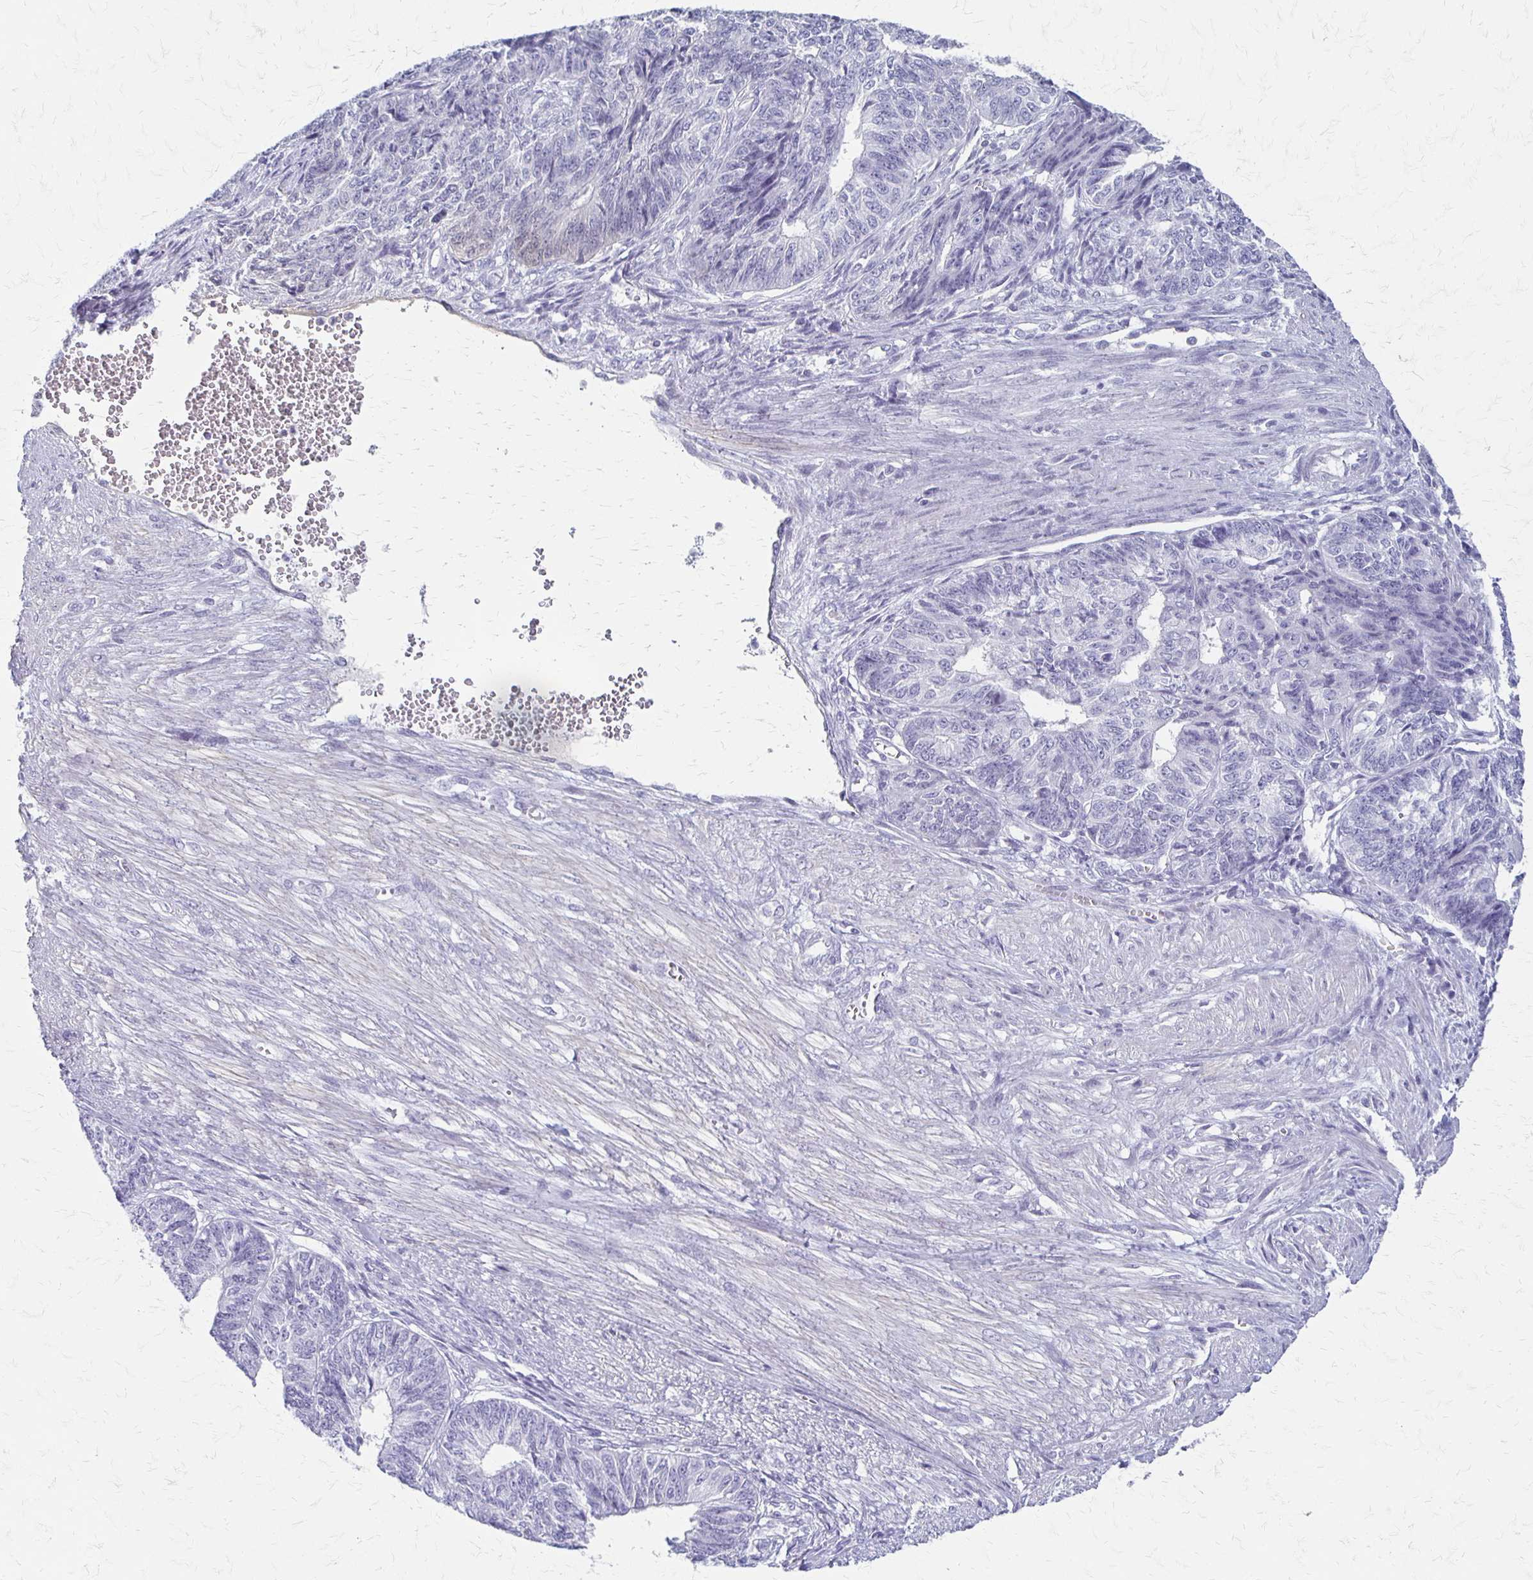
{"staining": {"intensity": "negative", "quantity": "none", "location": "none"}, "tissue": "endometrial cancer", "cell_type": "Tumor cells", "image_type": "cancer", "snomed": [{"axis": "morphology", "description": "Adenocarcinoma, NOS"}, {"axis": "topography", "description": "Endometrium"}], "caption": "IHC image of neoplastic tissue: human endometrial cancer stained with DAB demonstrates no significant protein positivity in tumor cells. (Brightfield microscopy of DAB immunohistochemistry (IHC) at high magnification).", "gene": "IVL", "patient": {"sex": "female", "age": 32}}